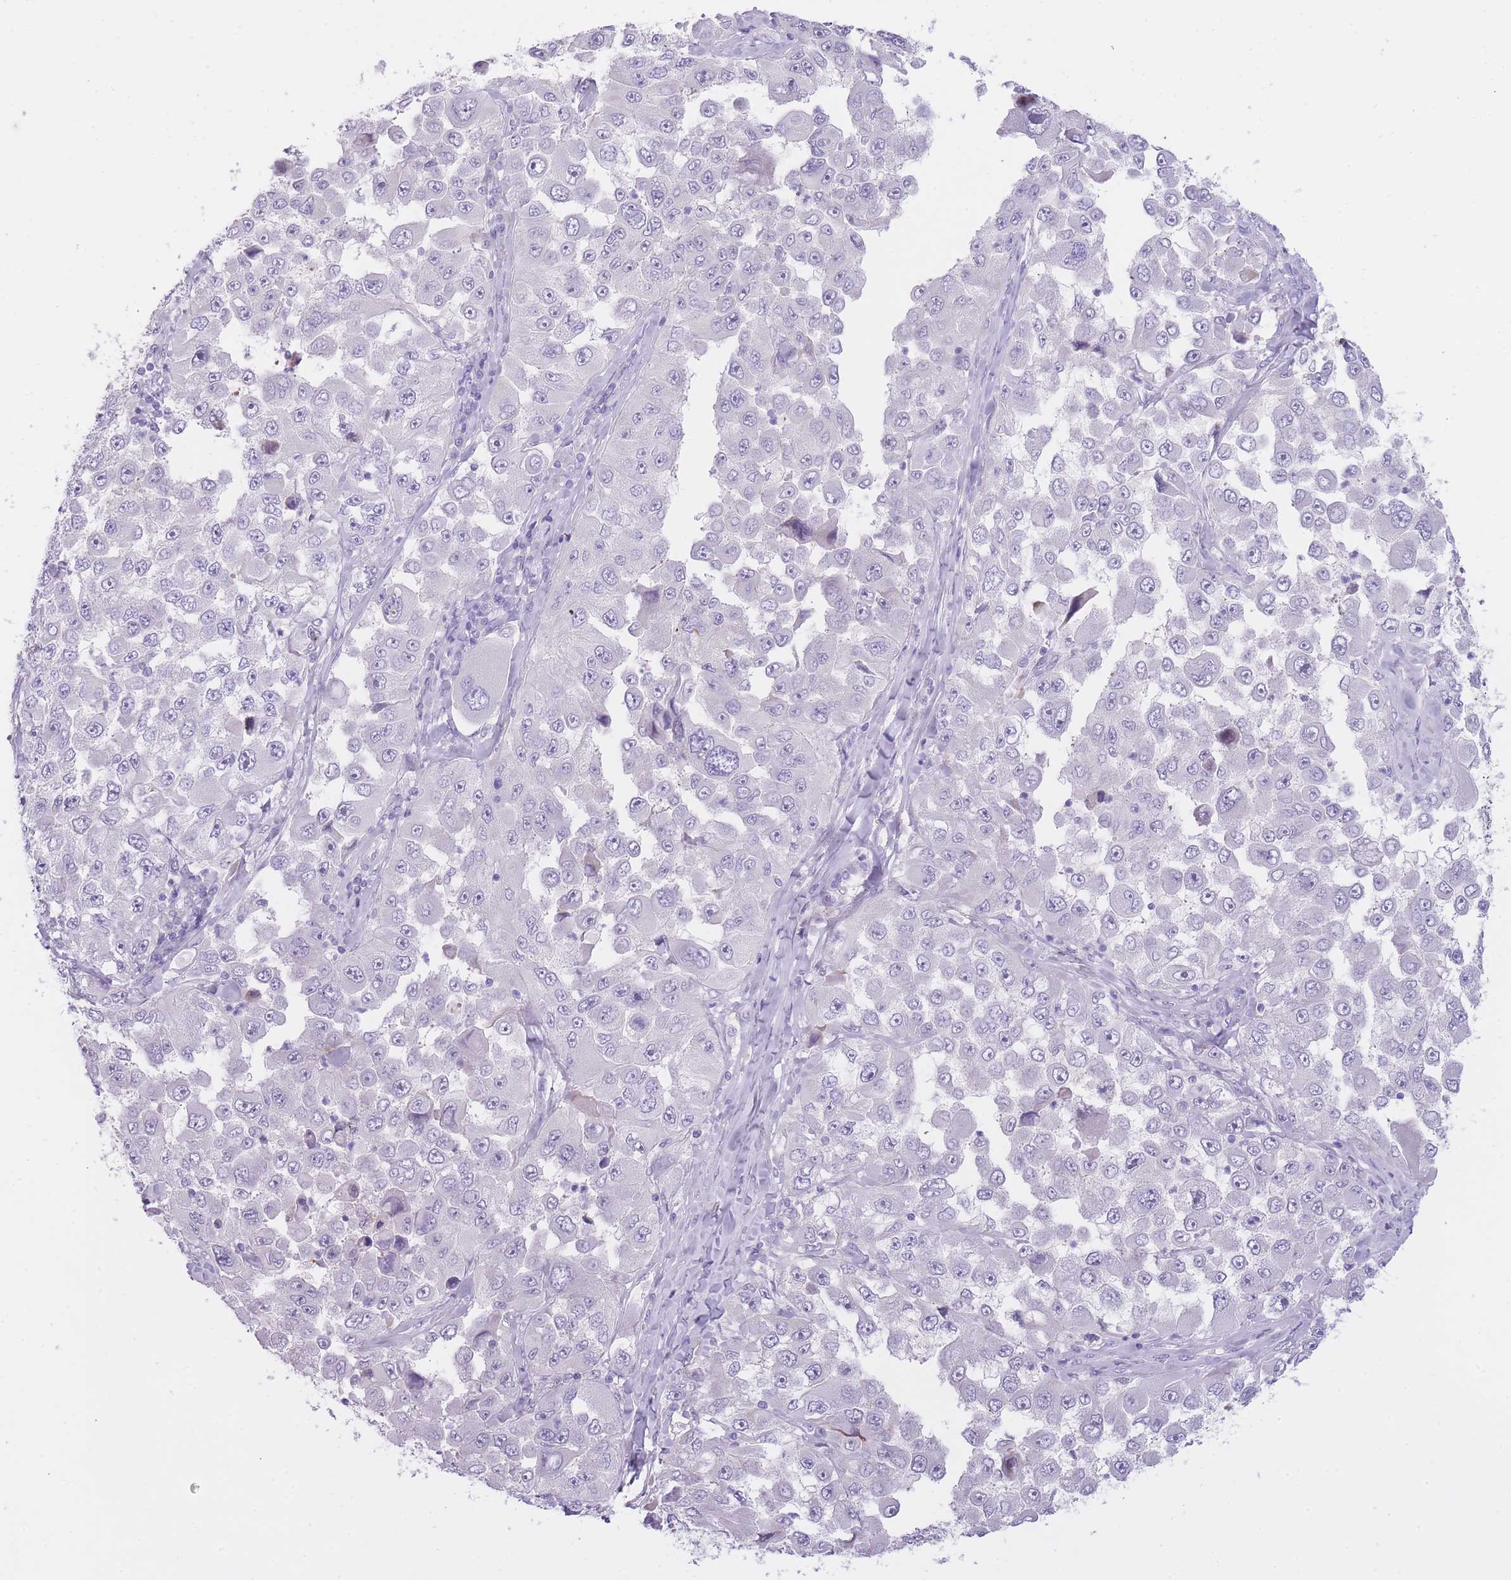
{"staining": {"intensity": "negative", "quantity": "none", "location": "none"}, "tissue": "melanoma", "cell_type": "Tumor cells", "image_type": "cancer", "snomed": [{"axis": "morphology", "description": "Malignant melanoma, Metastatic site"}, {"axis": "topography", "description": "Lymph node"}], "caption": "Tumor cells show no significant protein positivity in malignant melanoma (metastatic site).", "gene": "IMPG1", "patient": {"sex": "male", "age": 62}}